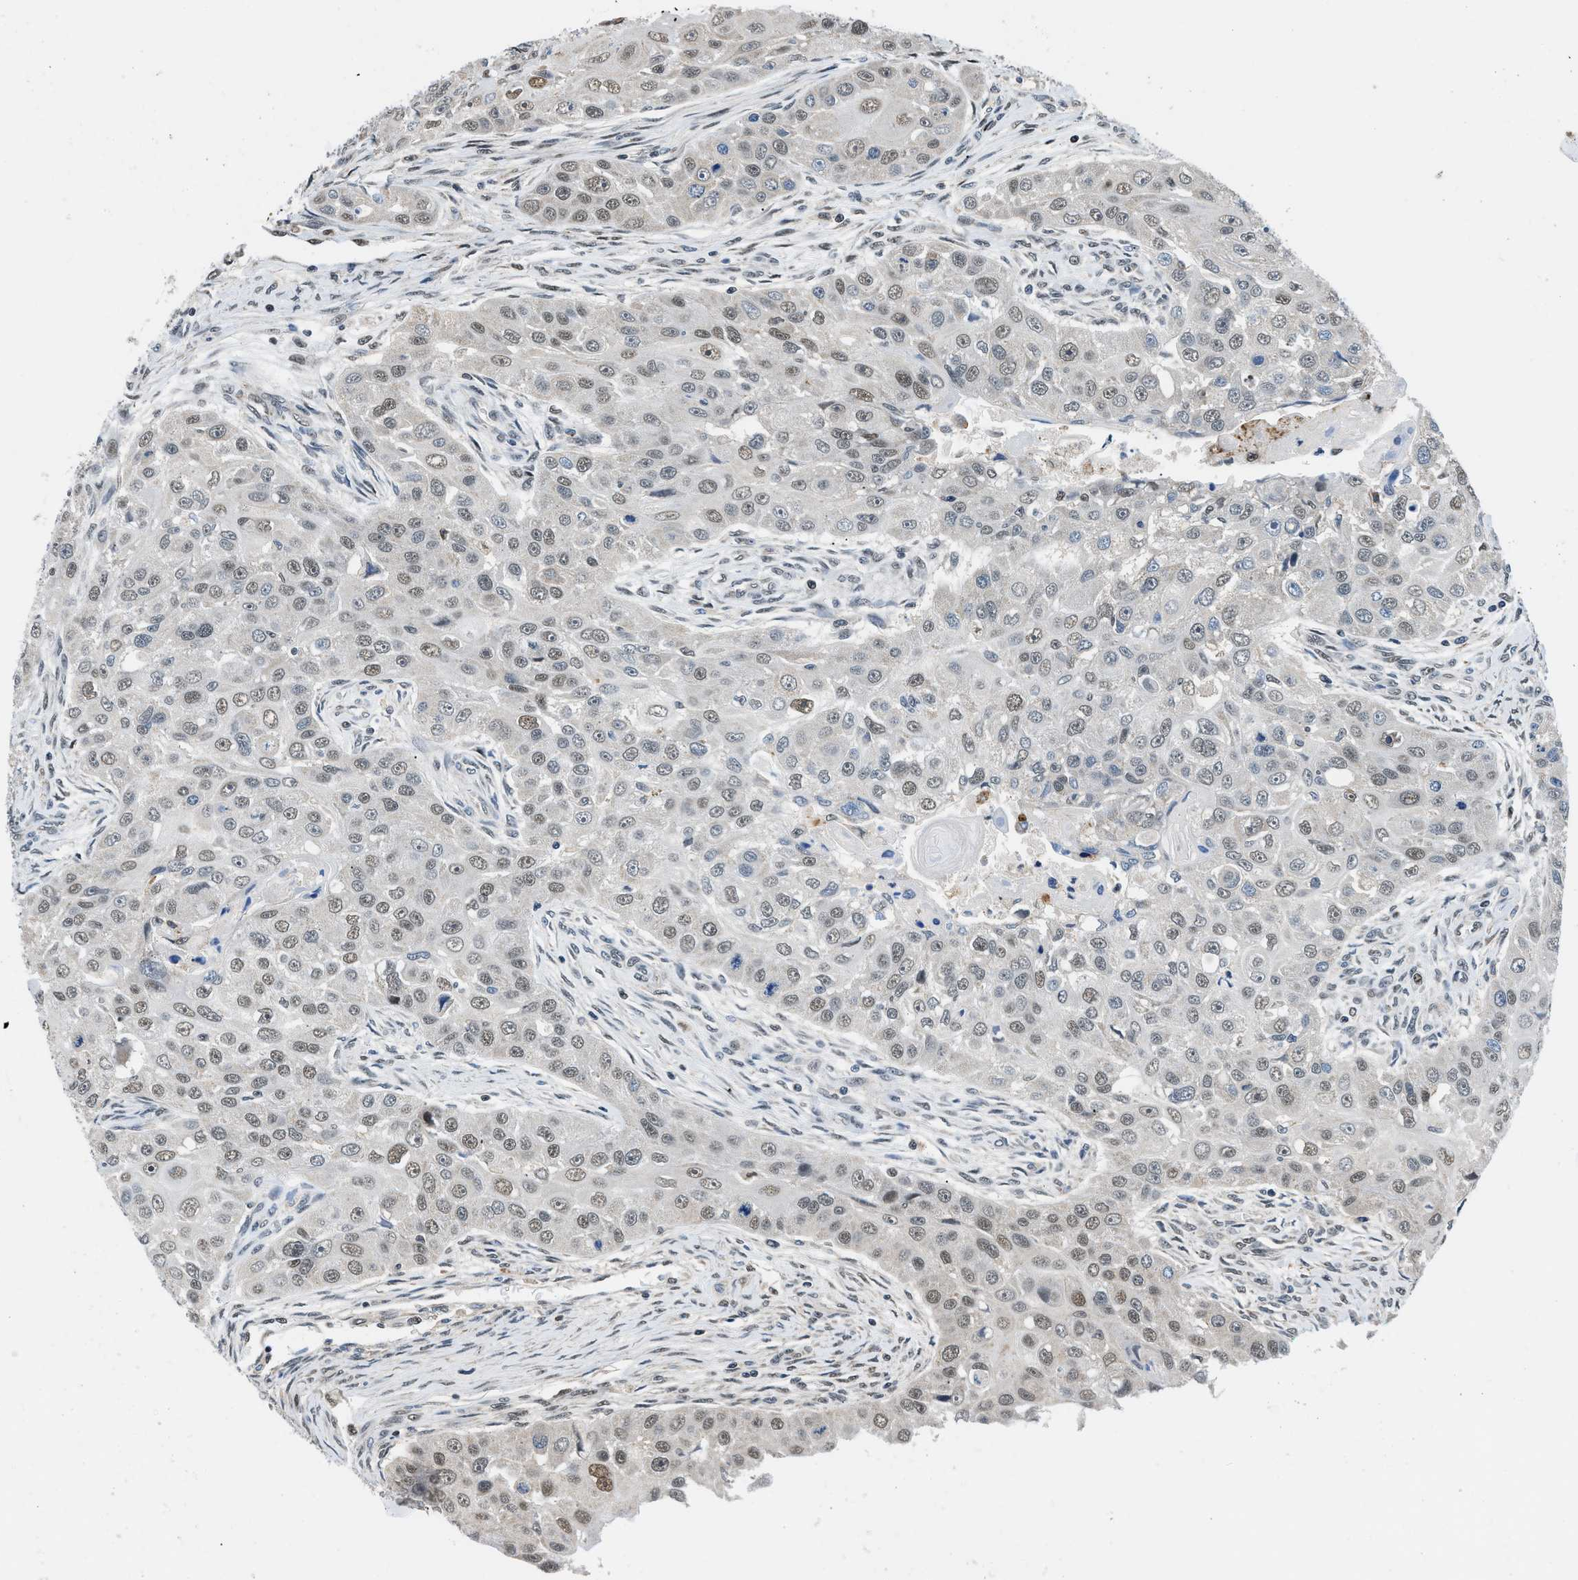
{"staining": {"intensity": "moderate", "quantity": ">75%", "location": "nuclear"}, "tissue": "head and neck cancer", "cell_type": "Tumor cells", "image_type": "cancer", "snomed": [{"axis": "morphology", "description": "Normal tissue, NOS"}, {"axis": "morphology", "description": "Squamous cell carcinoma, NOS"}, {"axis": "topography", "description": "Skeletal muscle"}, {"axis": "topography", "description": "Head-Neck"}], "caption": "Immunohistochemistry (DAB (3,3'-diaminobenzidine)) staining of human head and neck squamous cell carcinoma reveals moderate nuclear protein positivity in about >75% of tumor cells. (DAB IHC with brightfield microscopy, high magnification).", "gene": "KDM3B", "patient": {"sex": "male", "age": 51}}